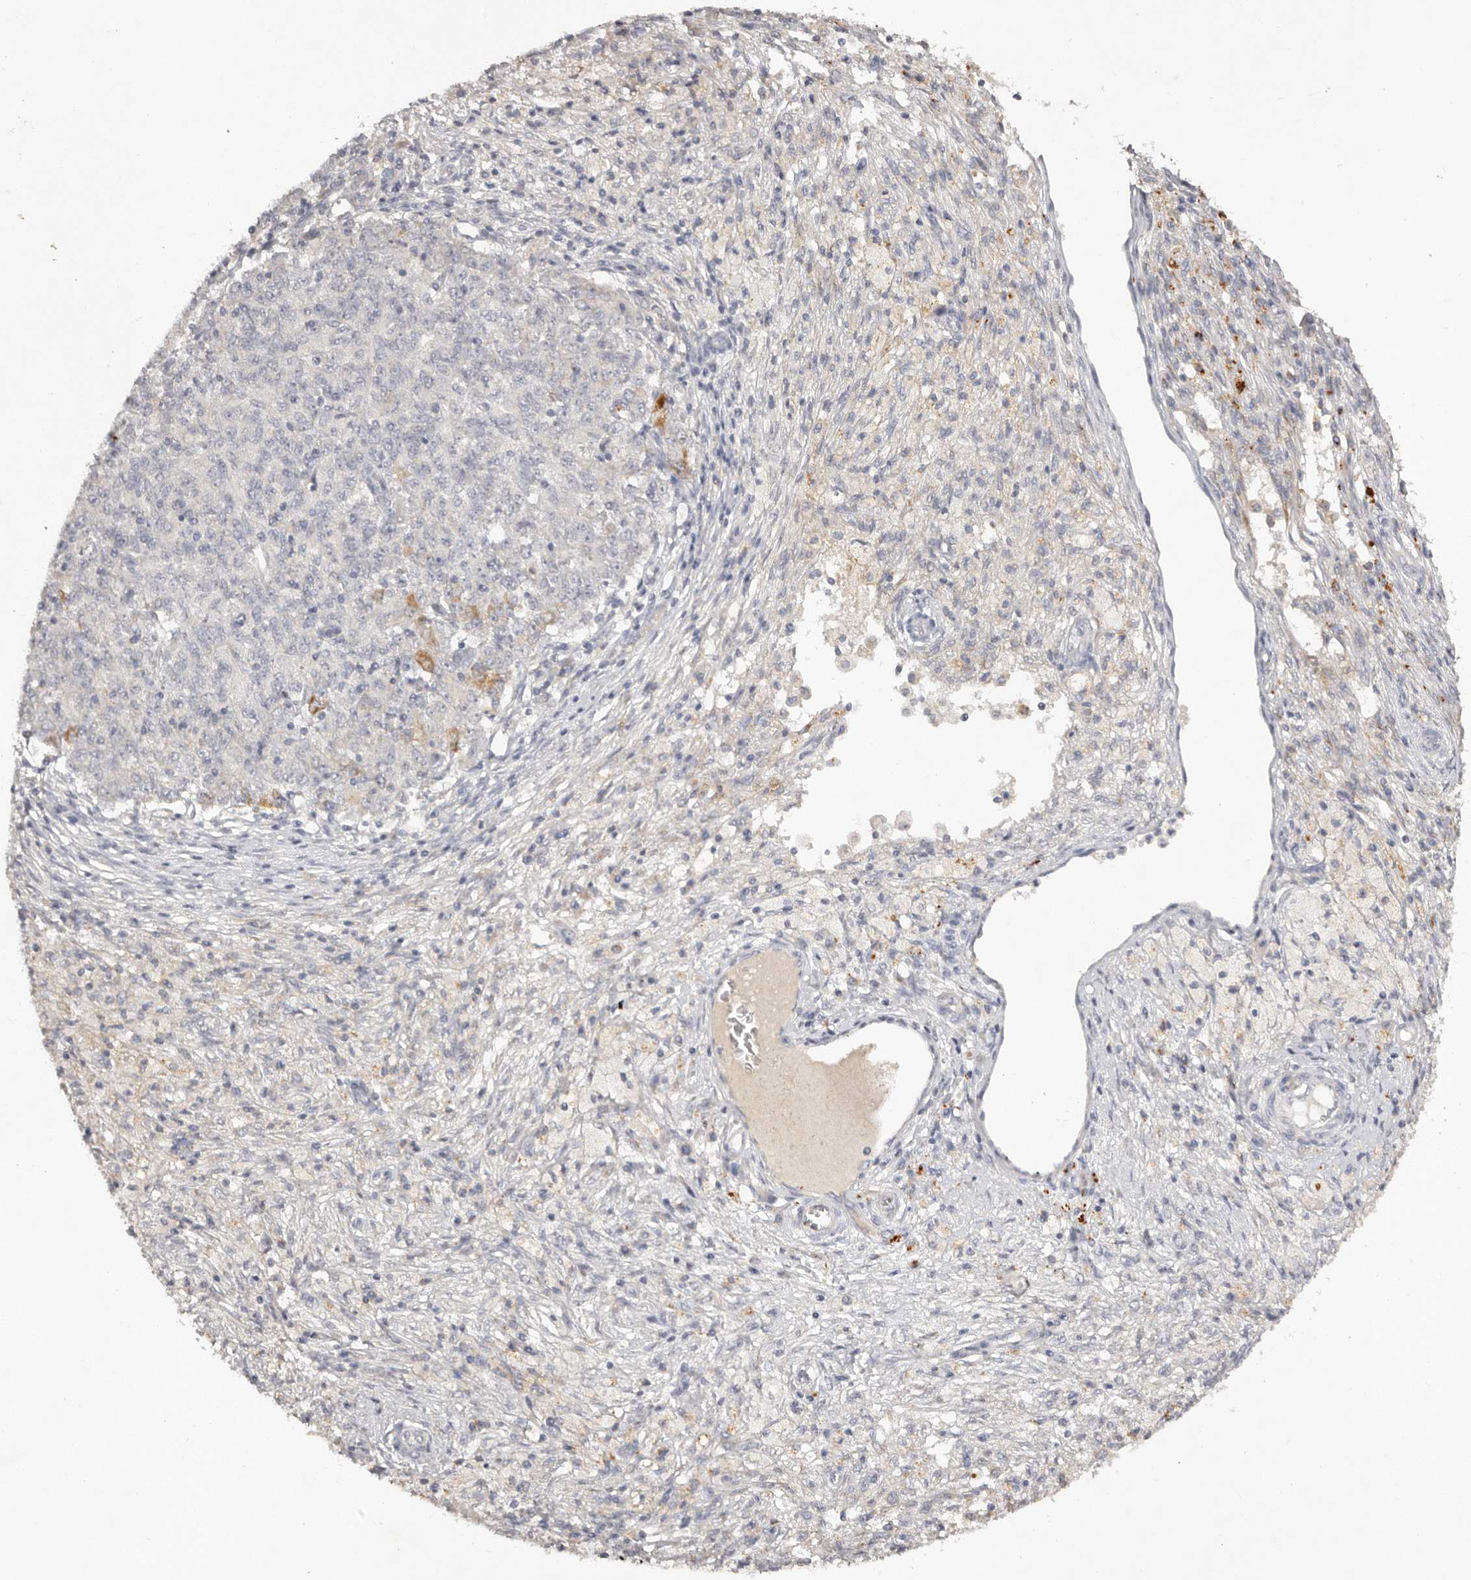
{"staining": {"intensity": "strong", "quantity": "<25%", "location": "cytoplasmic/membranous"}, "tissue": "ovarian cancer", "cell_type": "Tumor cells", "image_type": "cancer", "snomed": [{"axis": "morphology", "description": "Carcinoma, endometroid"}, {"axis": "topography", "description": "Ovary"}], "caption": "Endometroid carcinoma (ovarian) stained with a brown dye displays strong cytoplasmic/membranous positive positivity in about <25% of tumor cells.", "gene": "SCUBE2", "patient": {"sex": "female", "age": 42}}